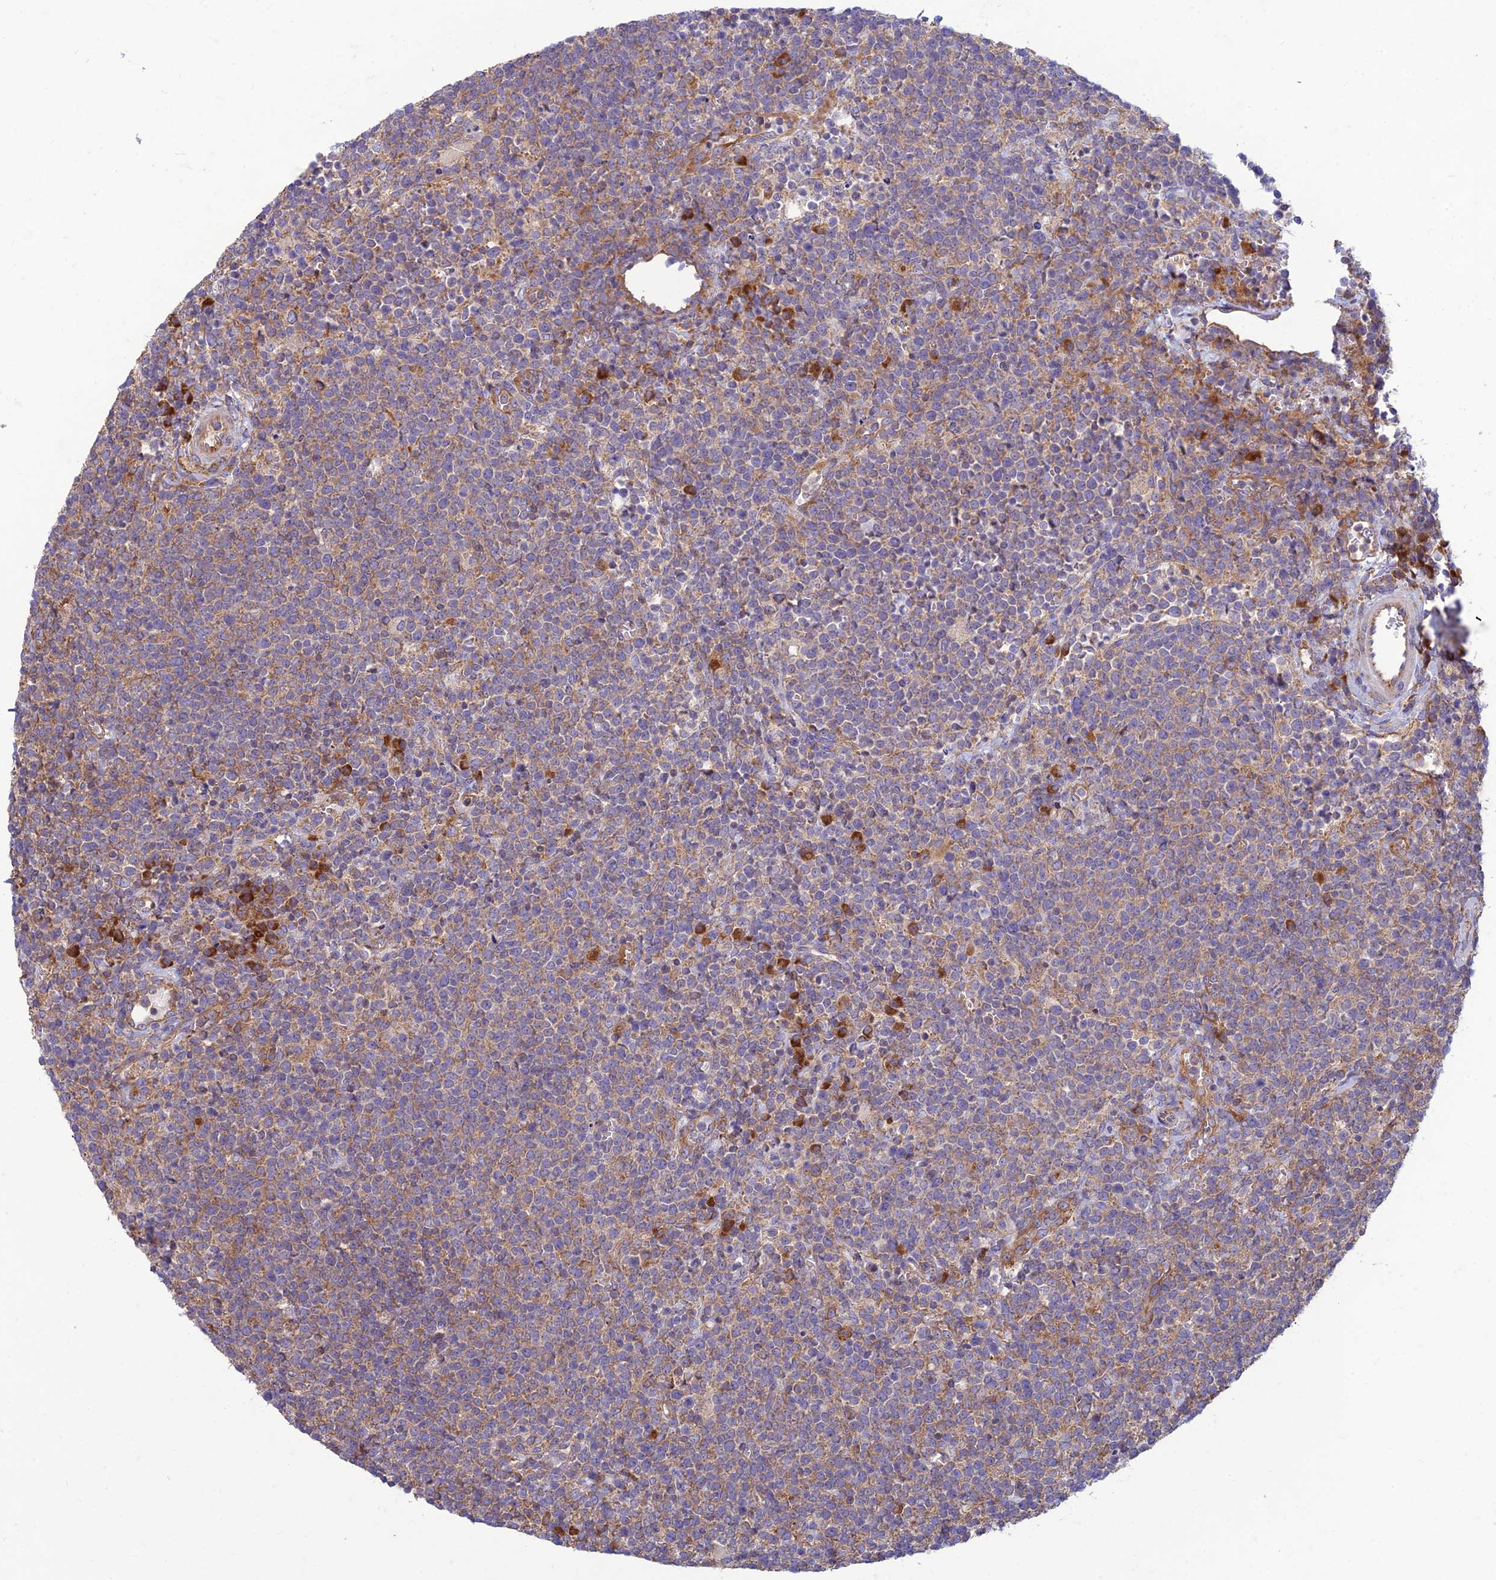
{"staining": {"intensity": "weak", "quantity": "25%-75%", "location": "cytoplasmic/membranous"}, "tissue": "lymphoma", "cell_type": "Tumor cells", "image_type": "cancer", "snomed": [{"axis": "morphology", "description": "Malignant lymphoma, non-Hodgkin's type, High grade"}, {"axis": "topography", "description": "Lymph node"}], "caption": "The micrograph displays immunohistochemical staining of malignant lymphoma, non-Hodgkin's type (high-grade). There is weak cytoplasmic/membranous staining is present in about 25%-75% of tumor cells.", "gene": "RPL17-C18orf32", "patient": {"sex": "male", "age": 61}}